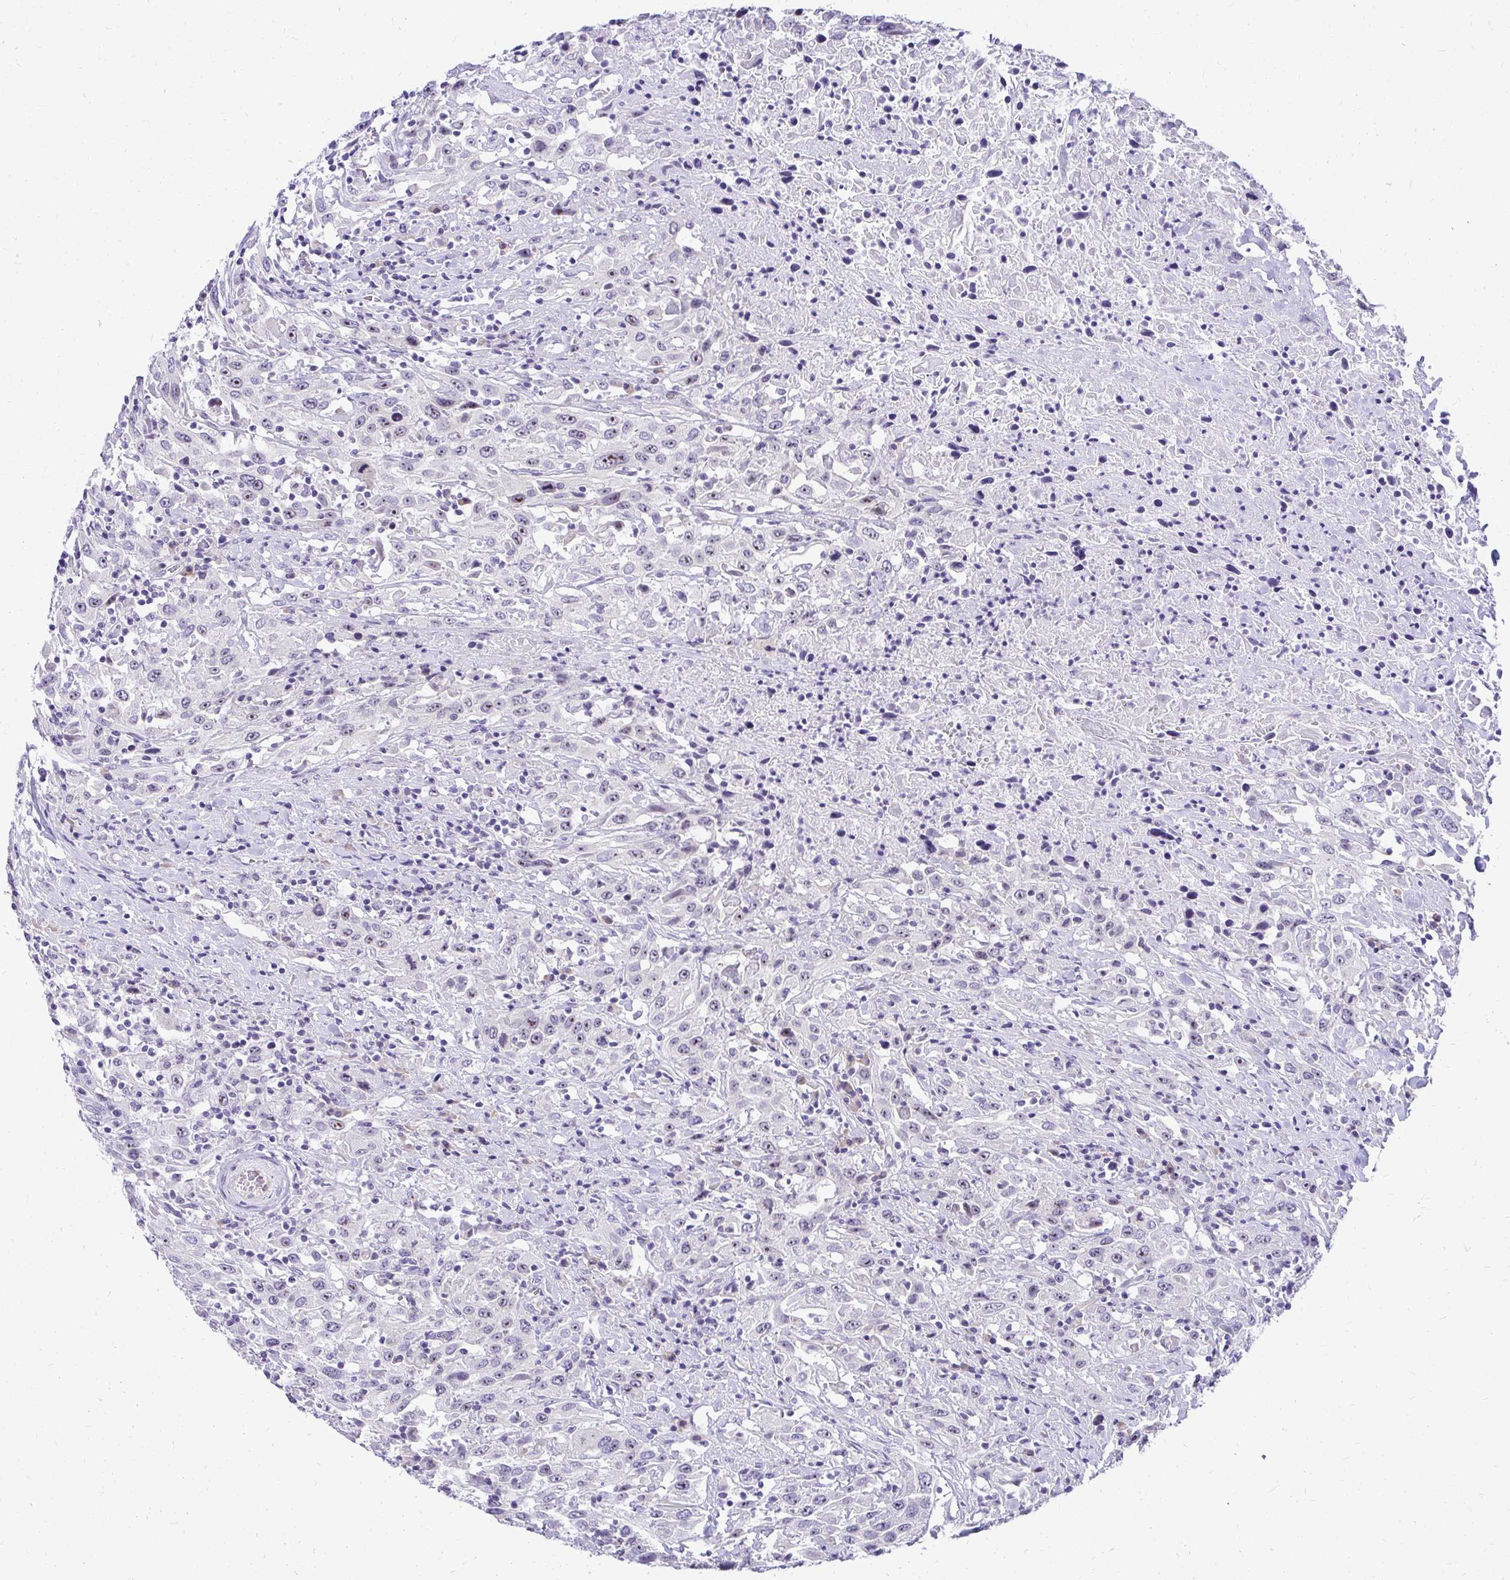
{"staining": {"intensity": "negative", "quantity": "none", "location": "none"}, "tissue": "urothelial cancer", "cell_type": "Tumor cells", "image_type": "cancer", "snomed": [{"axis": "morphology", "description": "Urothelial carcinoma, High grade"}, {"axis": "topography", "description": "Urinary bladder"}], "caption": "Urothelial cancer stained for a protein using immunohistochemistry (IHC) shows no positivity tumor cells.", "gene": "NIFK", "patient": {"sex": "male", "age": 61}}